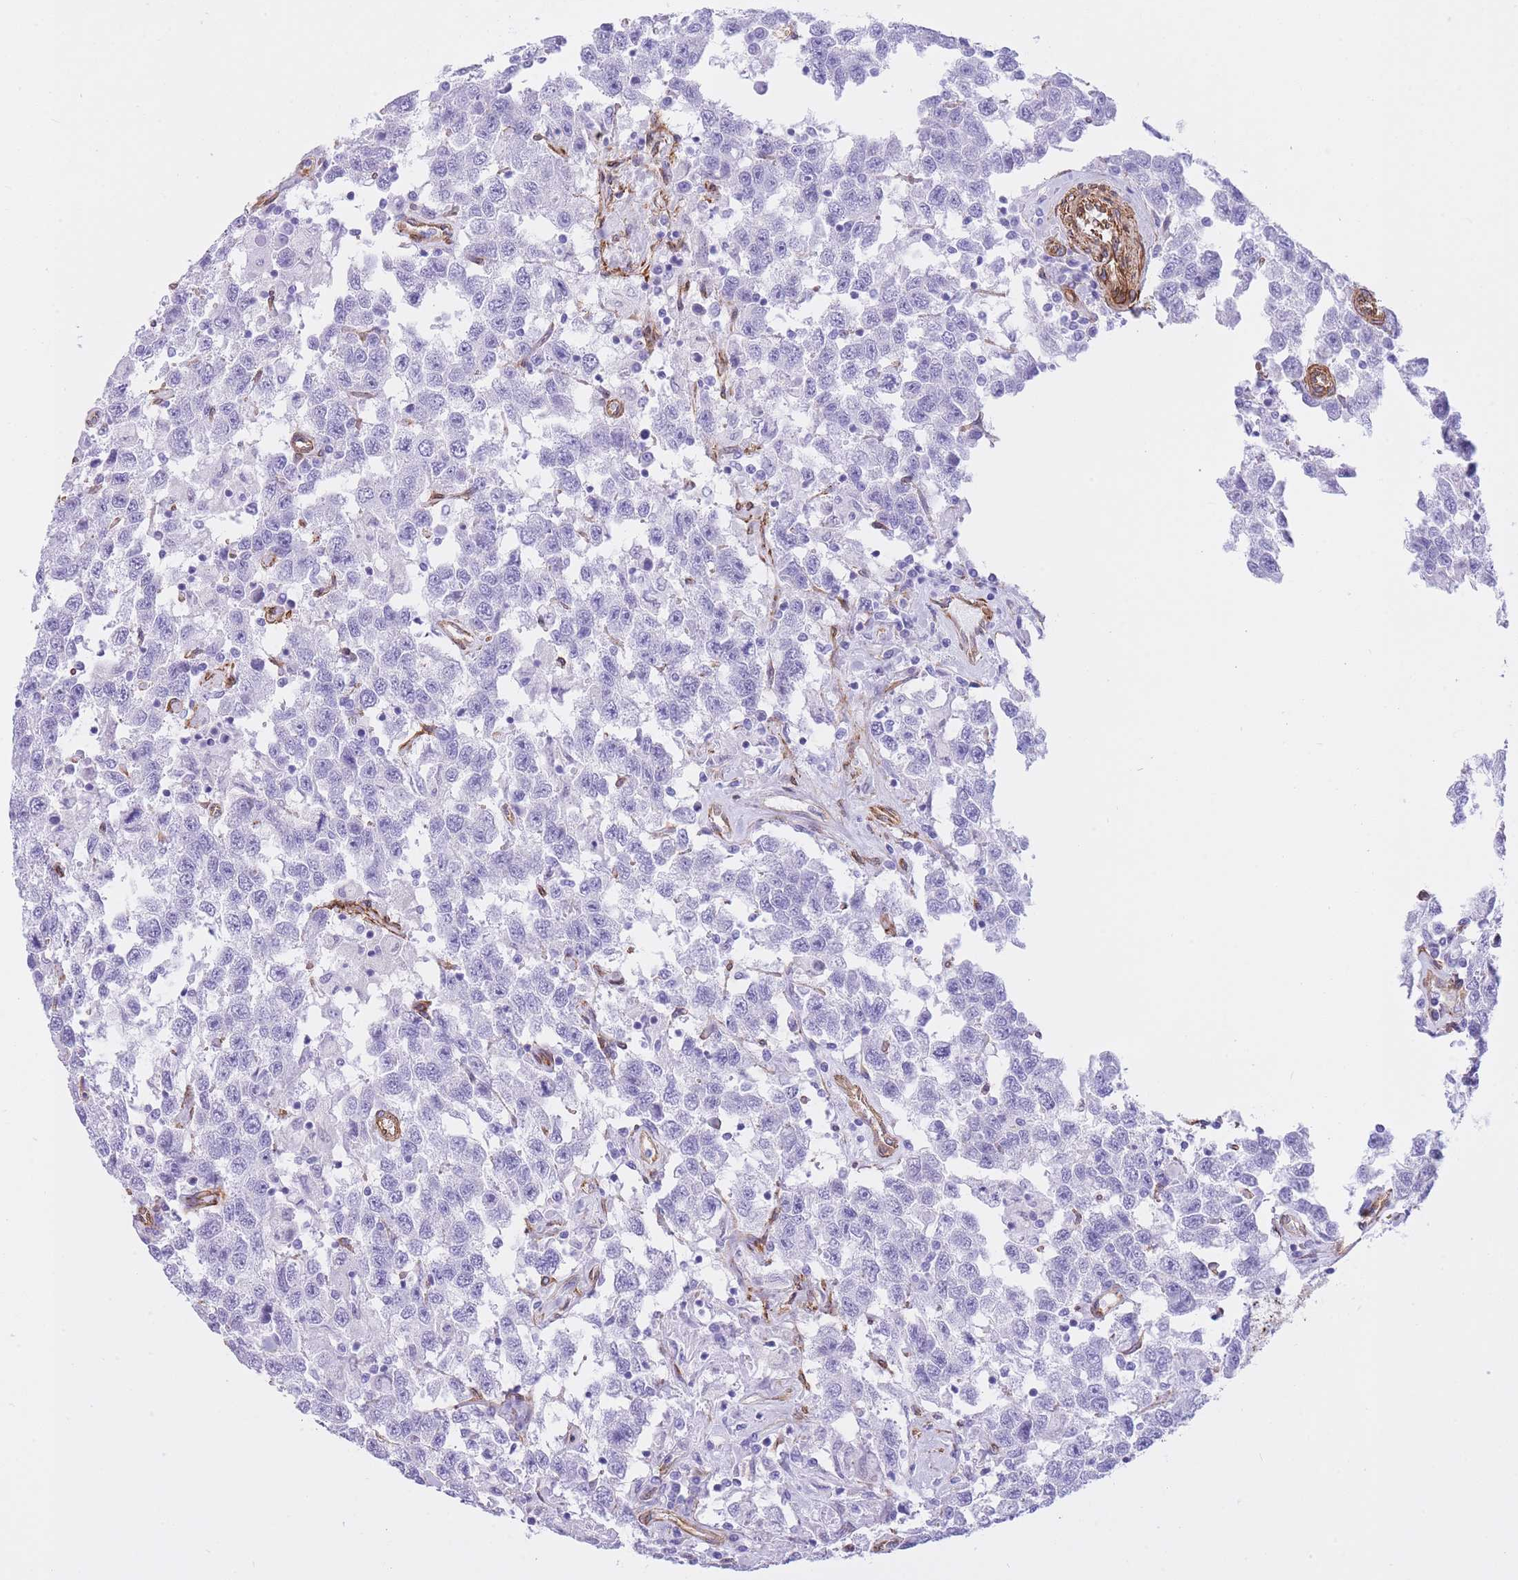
{"staining": {"intensity": "negative", "quantity": "none", "location": "none"}, "tissue": "testis cancer", "cell_type": "Tumor cells", "image_type": "cancer", "snomed": [{"axis": "morphology", "description": "Seminoma, NOS"}, {"axis": "topography", "description": "Testis"}], "caption": "Seminoma (testis) was stained to show a protein in brown. There is no significant positivity in tumor cells.", "gene": "CAVIN1", "patient": {"sex": "male", "age": 41}}